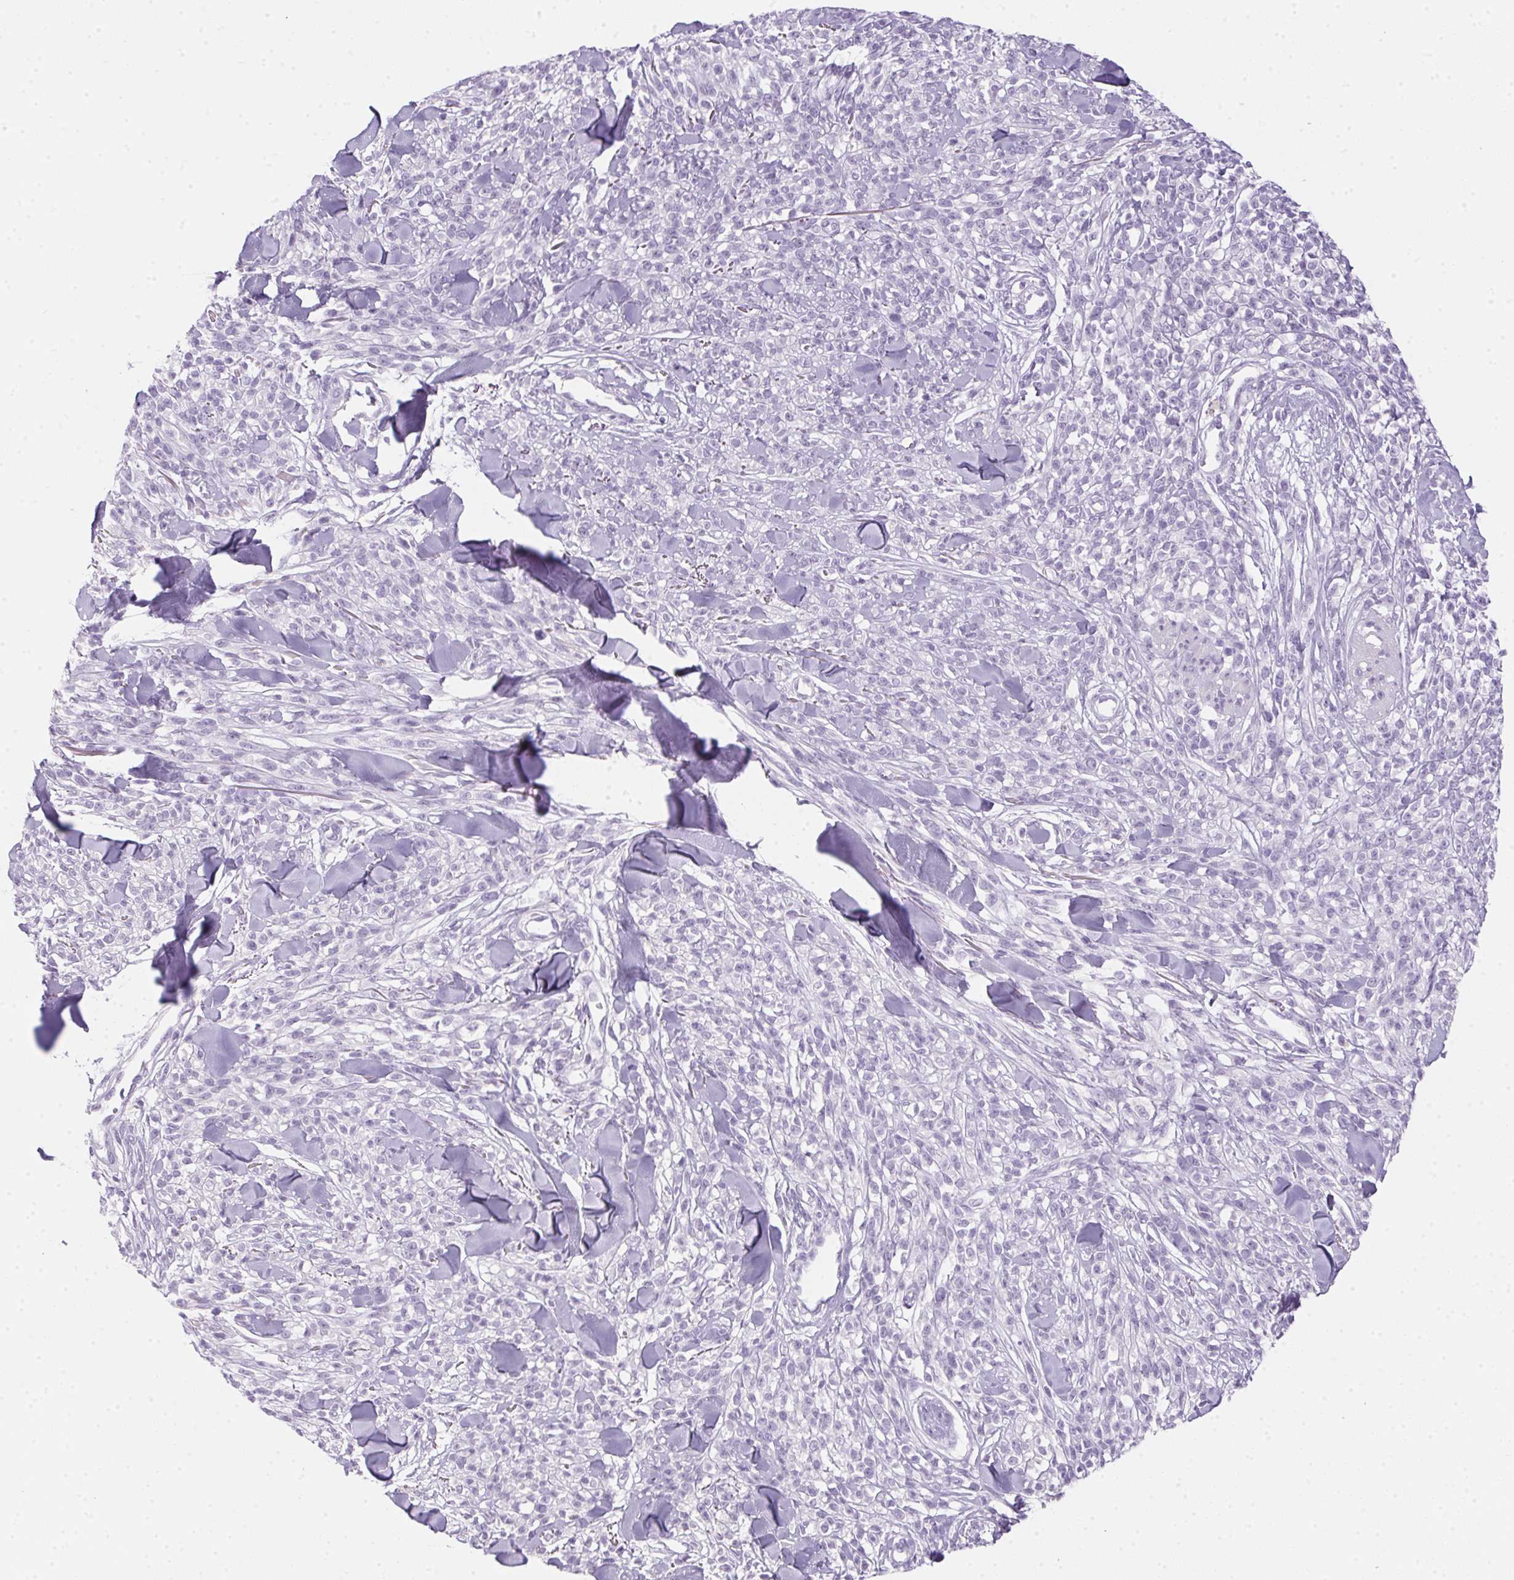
{"staining": {"intensity": "negative", "quantity": "none", "location": "none"}, "tissue": "melanoma", "cell_type": "Tumor cells", "image_type": "cancer", "snomed": [{"axis": "morphology", "description": "Malignant melanoma, NOS"}, {"axis": "topography", "description": "Skin"}, {"axis": "topography", "description": "Skin of trunk"}], "caption": "Malignant melanoma was stained to show a protein in brown. There is no significant staining in tumor cells.", "gene": "POPDC2", "patient": {"sex": "male", "age": 74}}